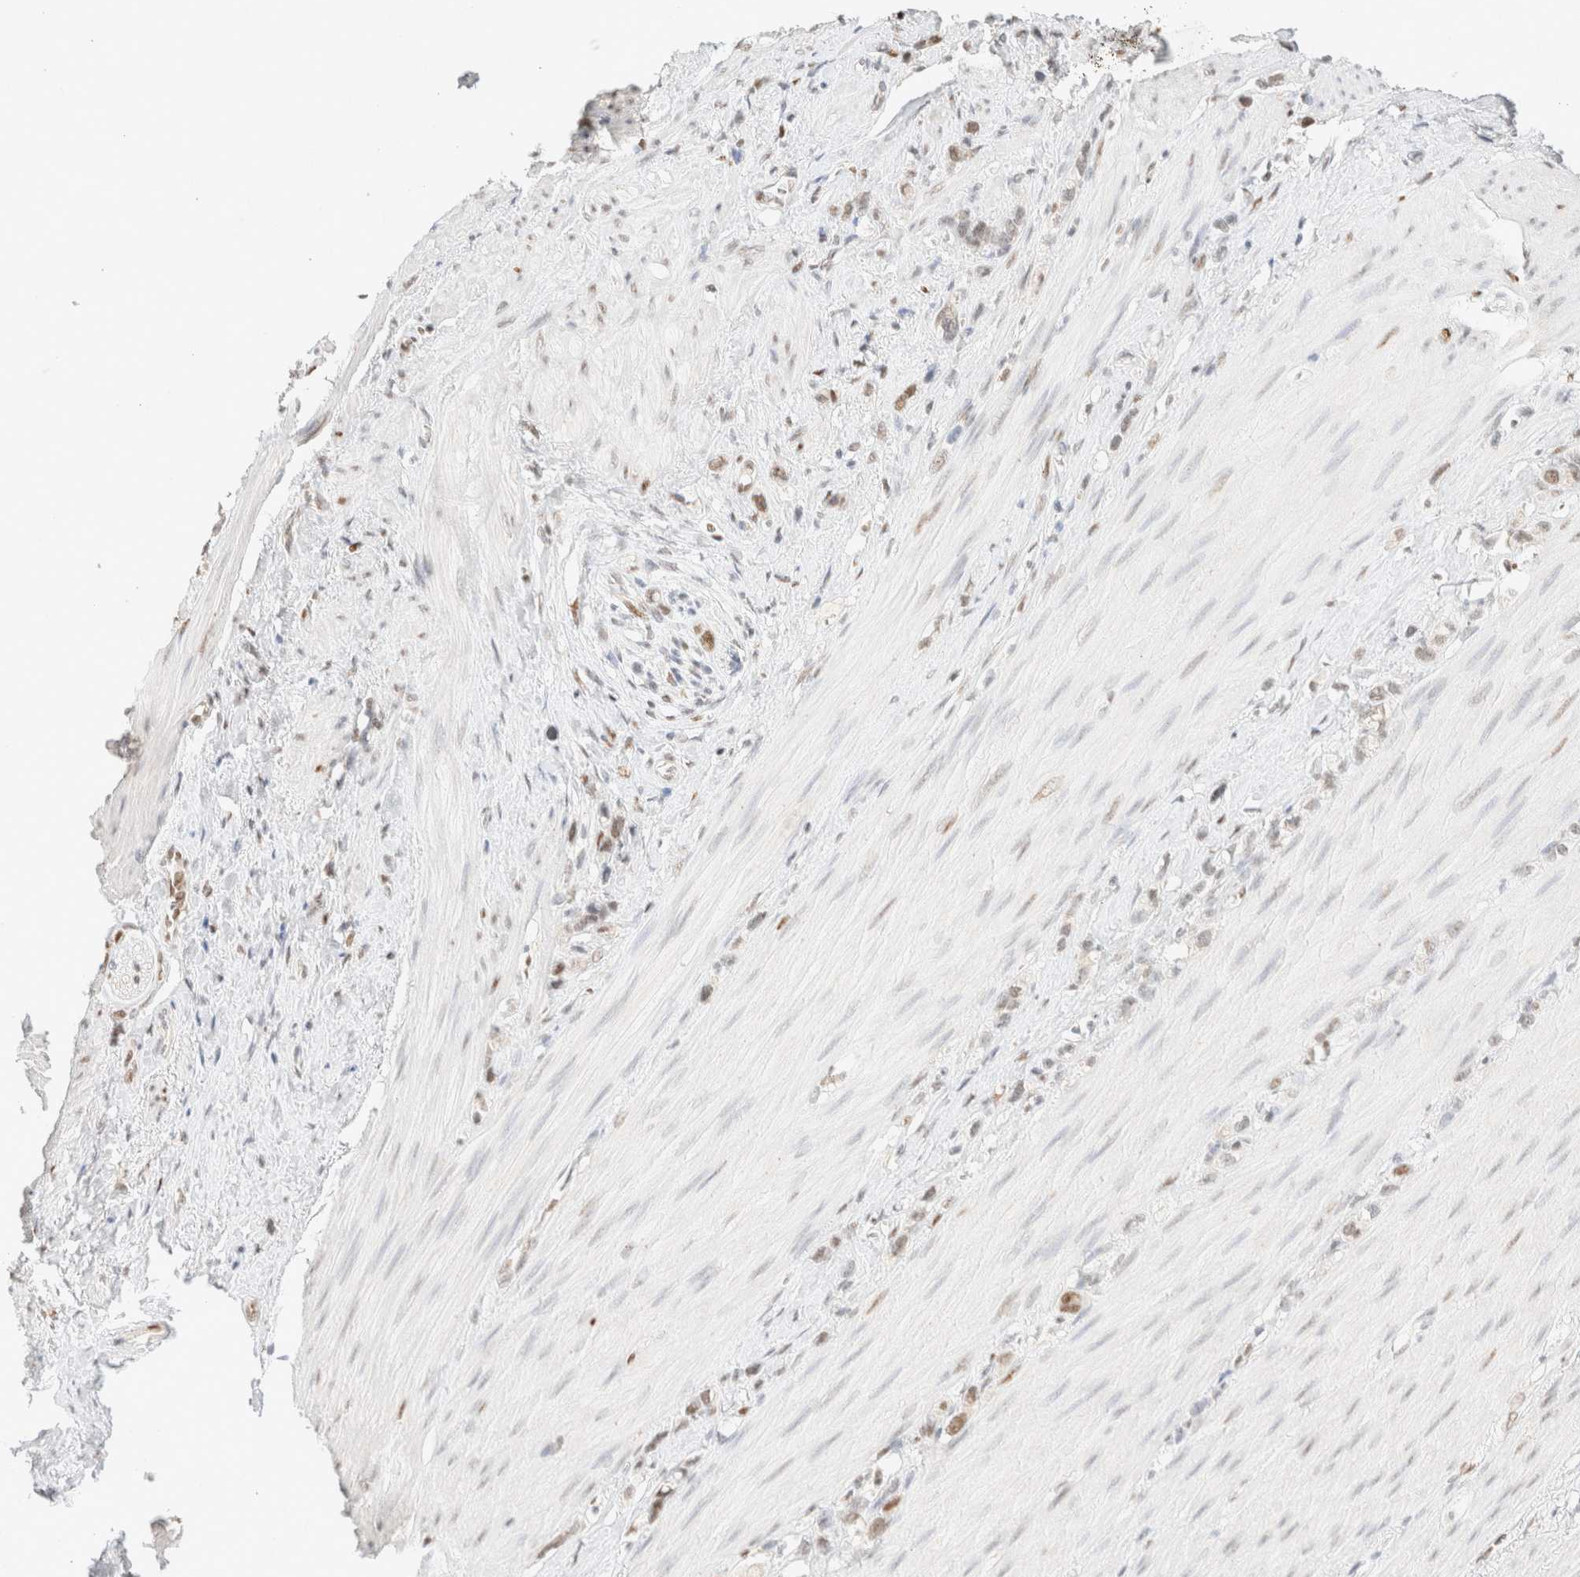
{"staining": {"intensity": "moderate", "quantity": "<25%", "location": "nuclear"}, "tissue": "stomach cancer", "cell_type": "Tumor cells", "image_type": "cancer", "snomed": [{"axis": "morphology", "description": "Normal tissue, NOS"}, {"axis": "morphology", "description": "Adenocarcinoma, NOS"}, {"axis": "morphology", "description": "Adenocarcinoma, High grade"}, {"axis": "topography", "description": "Stomach, upper"}, {"axis": "topography", "description": "Stomach"}], "caption": "Tumor cells reveal low levels of moderate nuclear staining in about <25% of cells in human stomach cancer (adenocarcinoma).", "gene": "DDB2", "patient": {"sex": "female", "age": 65}}